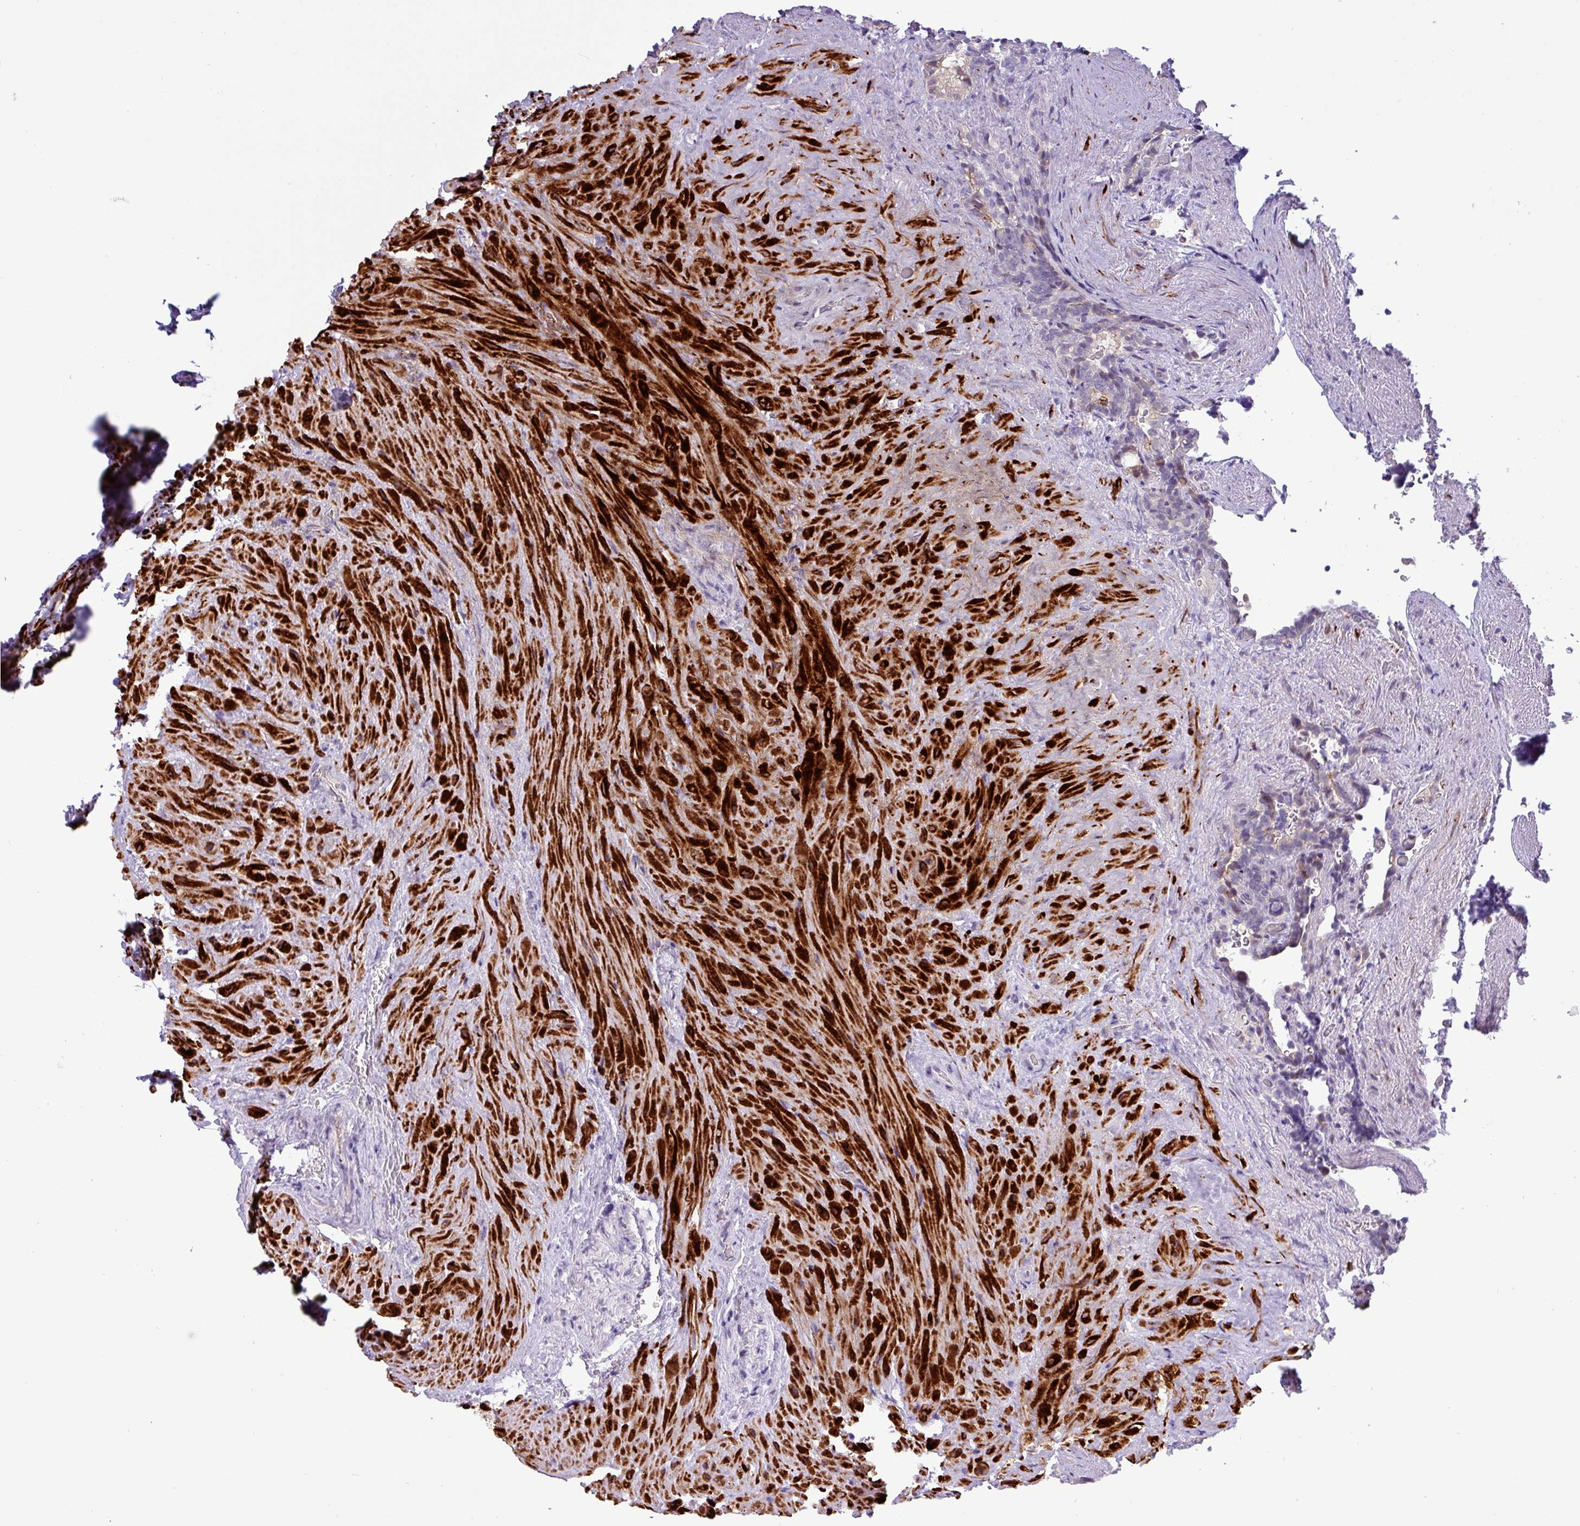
{"staining": {"intensity": "negative", "quantity": "none", "location": "none"}, "tissue": "seminal vesicle", "cell_type": "Glandular cells", "image_type": "normal", "snomed": [{"axis": "morphology", "description": "Normal tissue, NOS"}, {"axis": "topography", "description": "Seminal veicle"}], "caption": "This photomicrograph is of unremarkable seminal vesicle stained with IHC to label a protein in brown with the nuclei are counter-stained blue. There is no staining in glandular cells. (DAB IHC visualized using brightfield microscopy, high magnification).", "gene": "RIPPLY1", "patient": {"sex": "male", "age": 62}}